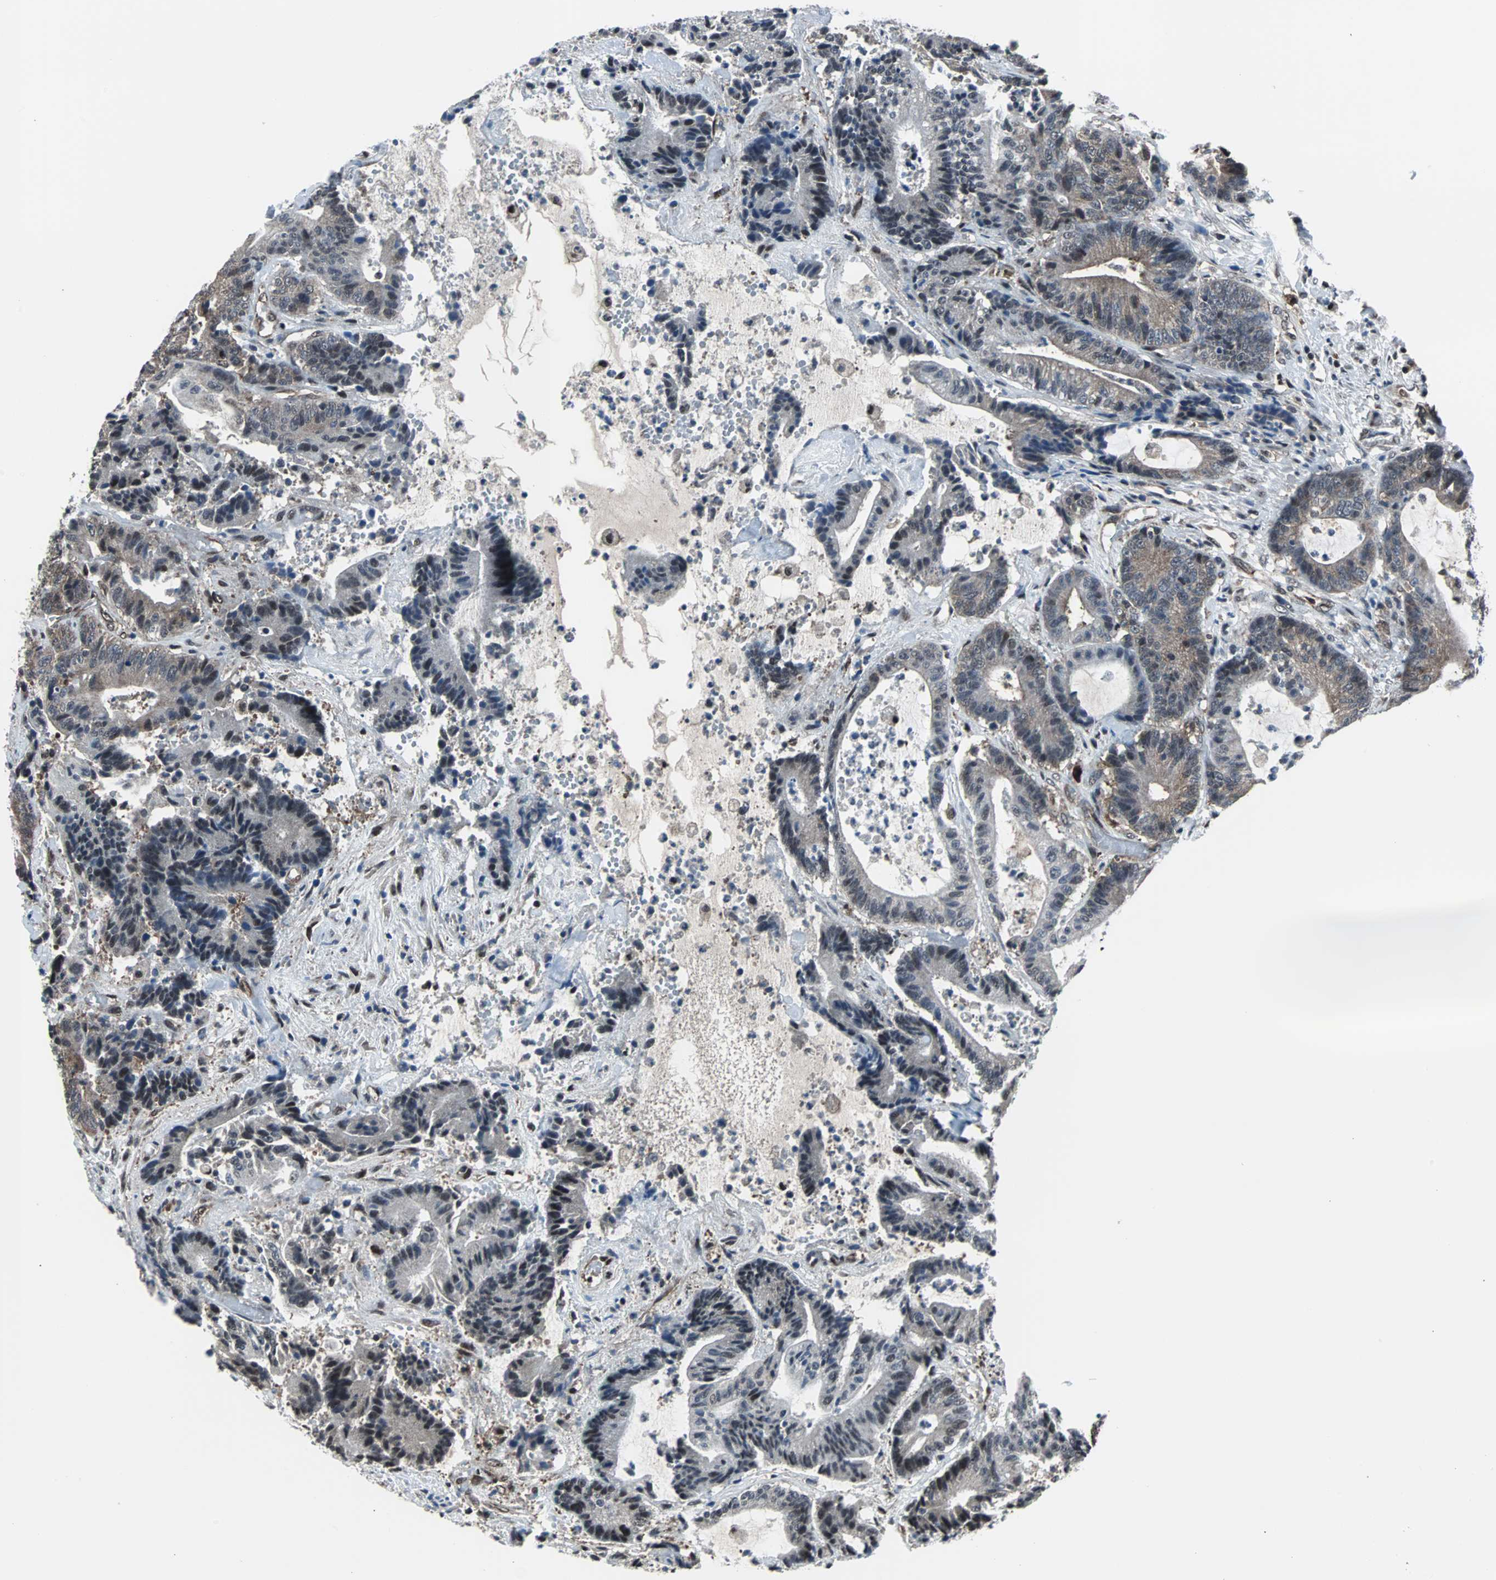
{"staining": {"intensity": "weak", "quantity": ">75%", "location": "cytoplasmic/membranous"}, "tissue": "colorectal cancer", "cell_type": "Tumor cells", "image_type": "cancer", "snomed": [{"axis": "morphology", "description": "Adenocarcinoma, NOS"}, {"axis": "topography", "description": "Colon"}], "caption": "There is low levels of weak cytoplasmic/membranous positivity in tumor cells of colorectal adenocarcinoma, as demonstrated by immunohistochemical staining (brown color).", "gene": "VCP", "patient": {"sex": "female", "age": 84}}